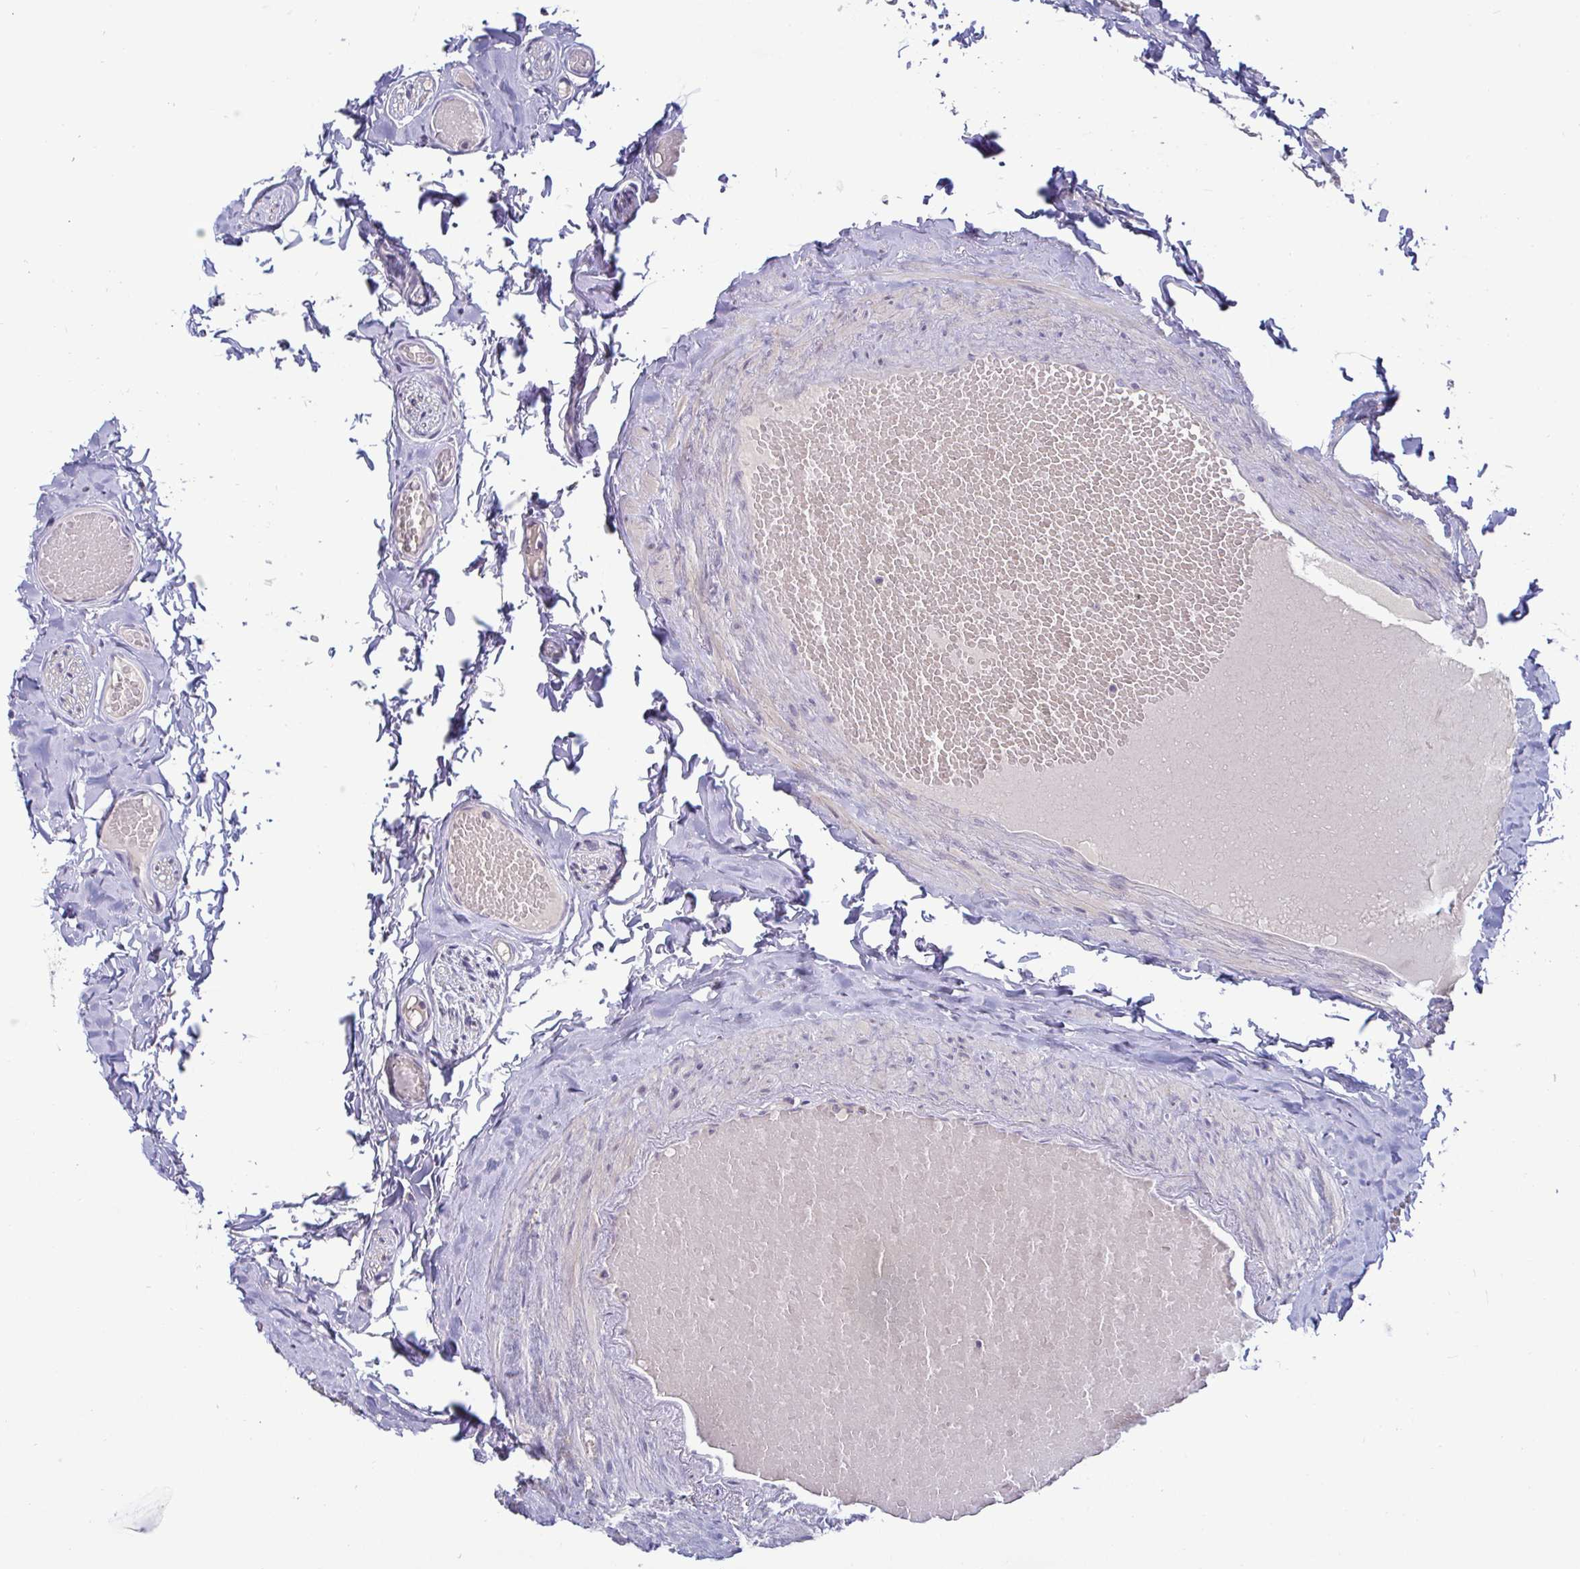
{"staining": {"intensity": "moderate", "quantity": "25%-75%", "location": "cytoplasmic/membranous"}, "tissue": "epididymis", "cell_type": "Glandular cells", "image_type": "normal", "snomed": [{"axis": "morphology", "description": "Normal tissue, NOS"}, {"axis": "topography", "description": "Epididymis"}], "caption": "This histopathology image demonstrates immunohistochemistry (IHC) staining of unremarkable epididymis, with medium moderate cytoplasmic/membranous staining in about 25%-75% of glandular cells.", "gene": "GSTM1", "patient": {"sex": "male", "age": 48}}